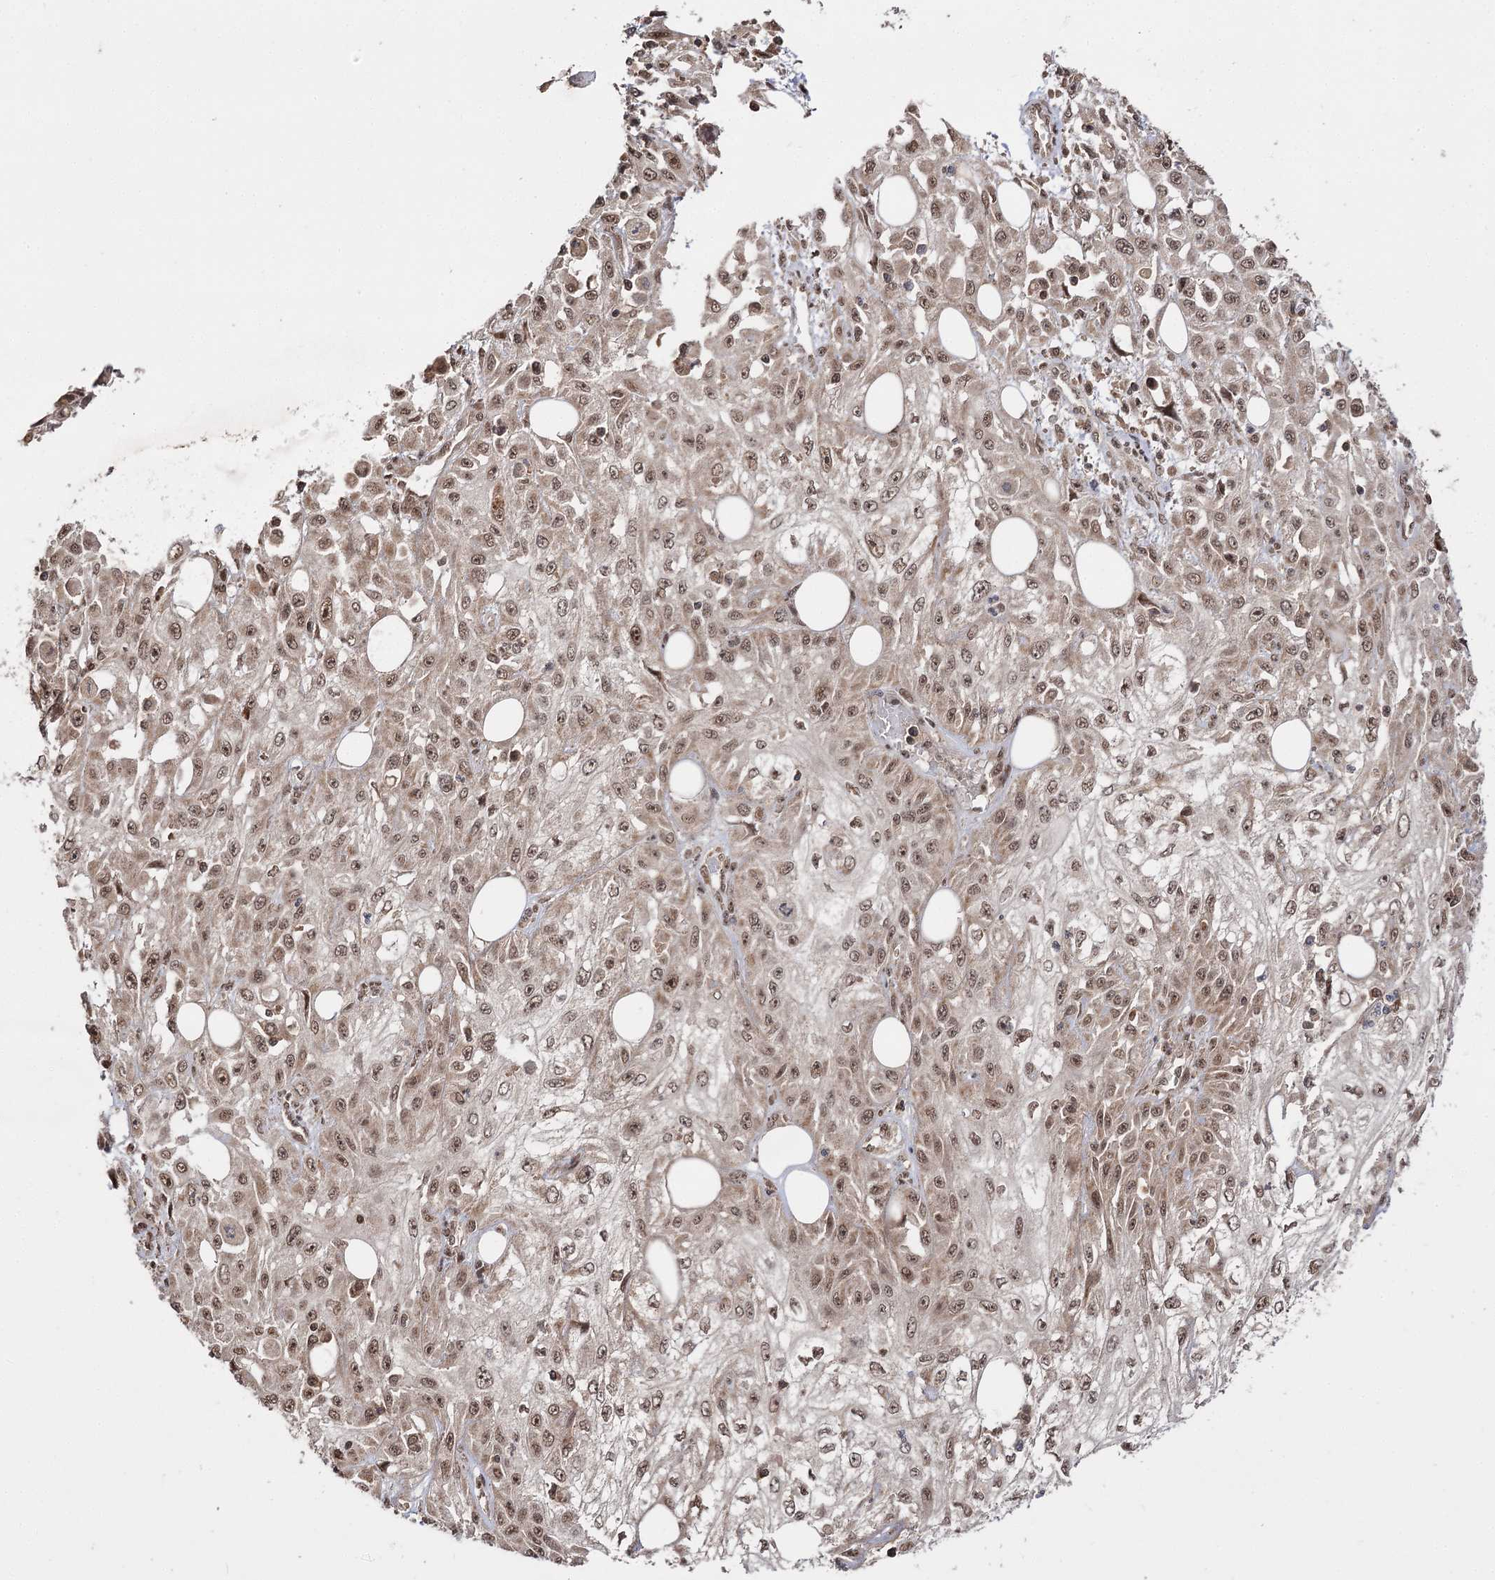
{"staining": {"intensity": "moderate", "quantity": ">75%", "location": "cytoplasmic/membranous,nuclear"}, "tissue": "skin cancer", "cell_type": "Tumor cells", "image_type": "cancer", "snomed": [{"axis": "morphology", "description": "Squamous cell carcinoma, NOS"}, {"axis": "morphology", "description": "Squamous cell carcinoma, metastatic, NOS"}, {"axis": "topography", "description": "Skin"}, {"axis": "topography", "description": "Lymph node"}], "caption": "Skin metastatic squamous cell carcinoma stained with a protein marker demonstrates moderate staining in tumor cells.", "gene": "FAM53B", "patient": {"sex": "male", "age": 75}}